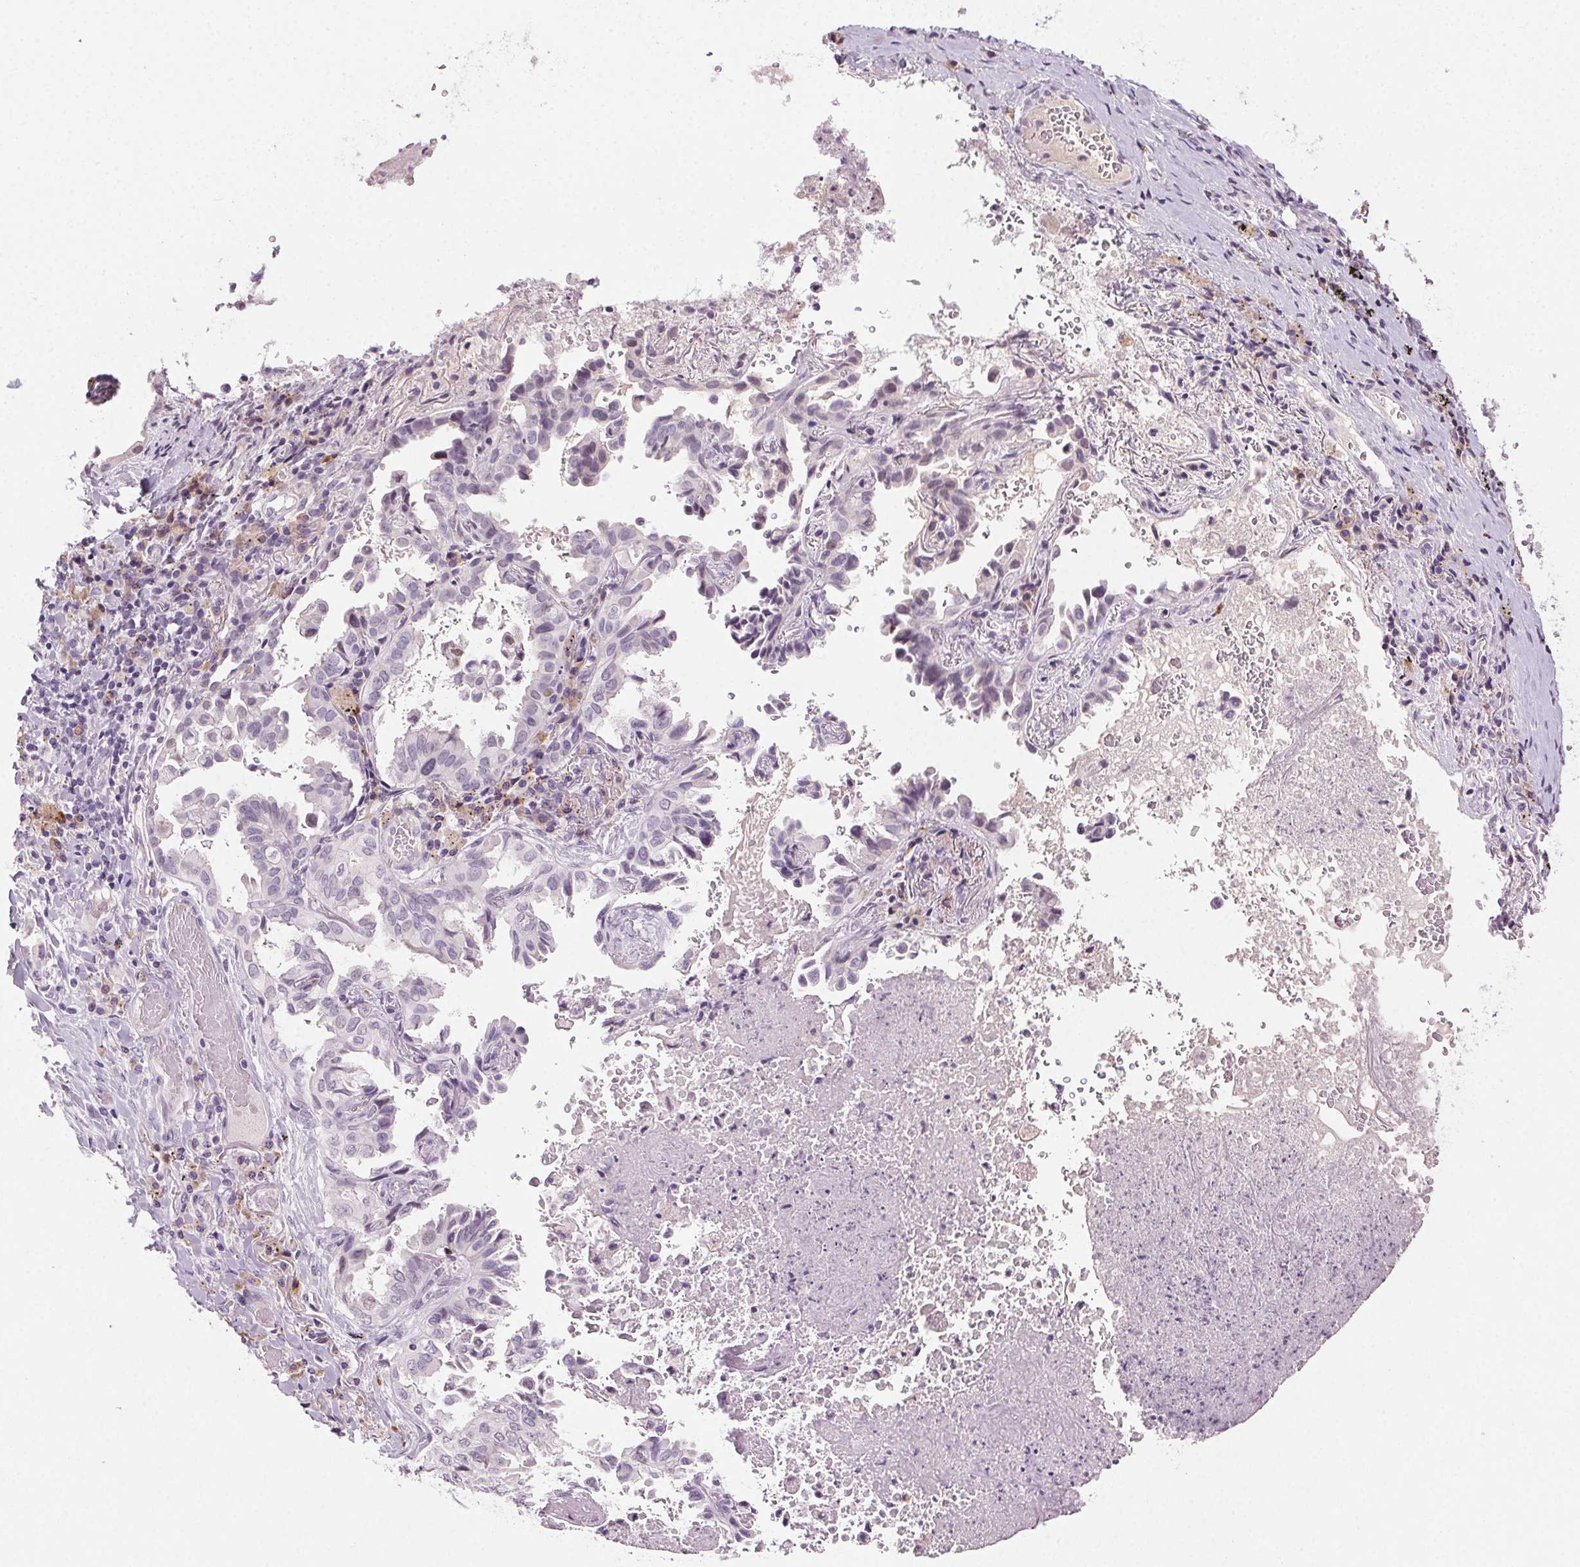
{"staining": {"intensity": "negative", "quantity": "none", "location": "none"}, "tissue": "lung cancer", "cell_type": "Tumor cells", "image_type": "cancer", "snomed": [{"axis": "morphology", "description": "Aneuploidy"}, {"axis": "morphology", "description": "Adenocarcinoma, NOS"}, {"axis": "morphology", "description": "Adenocarcinoma, metastatic, NOS"}, {"axis": "topography", "description": "Lymph node"}, {"axis": "topography", "description": "Lung"}], "caption": "Adenocarcinoma (lung) was stained to show a protein in brown. There is no significant expression in tumor cells.", "gene": "HSF5", "patient": {"sex": "female", "age": 48}}